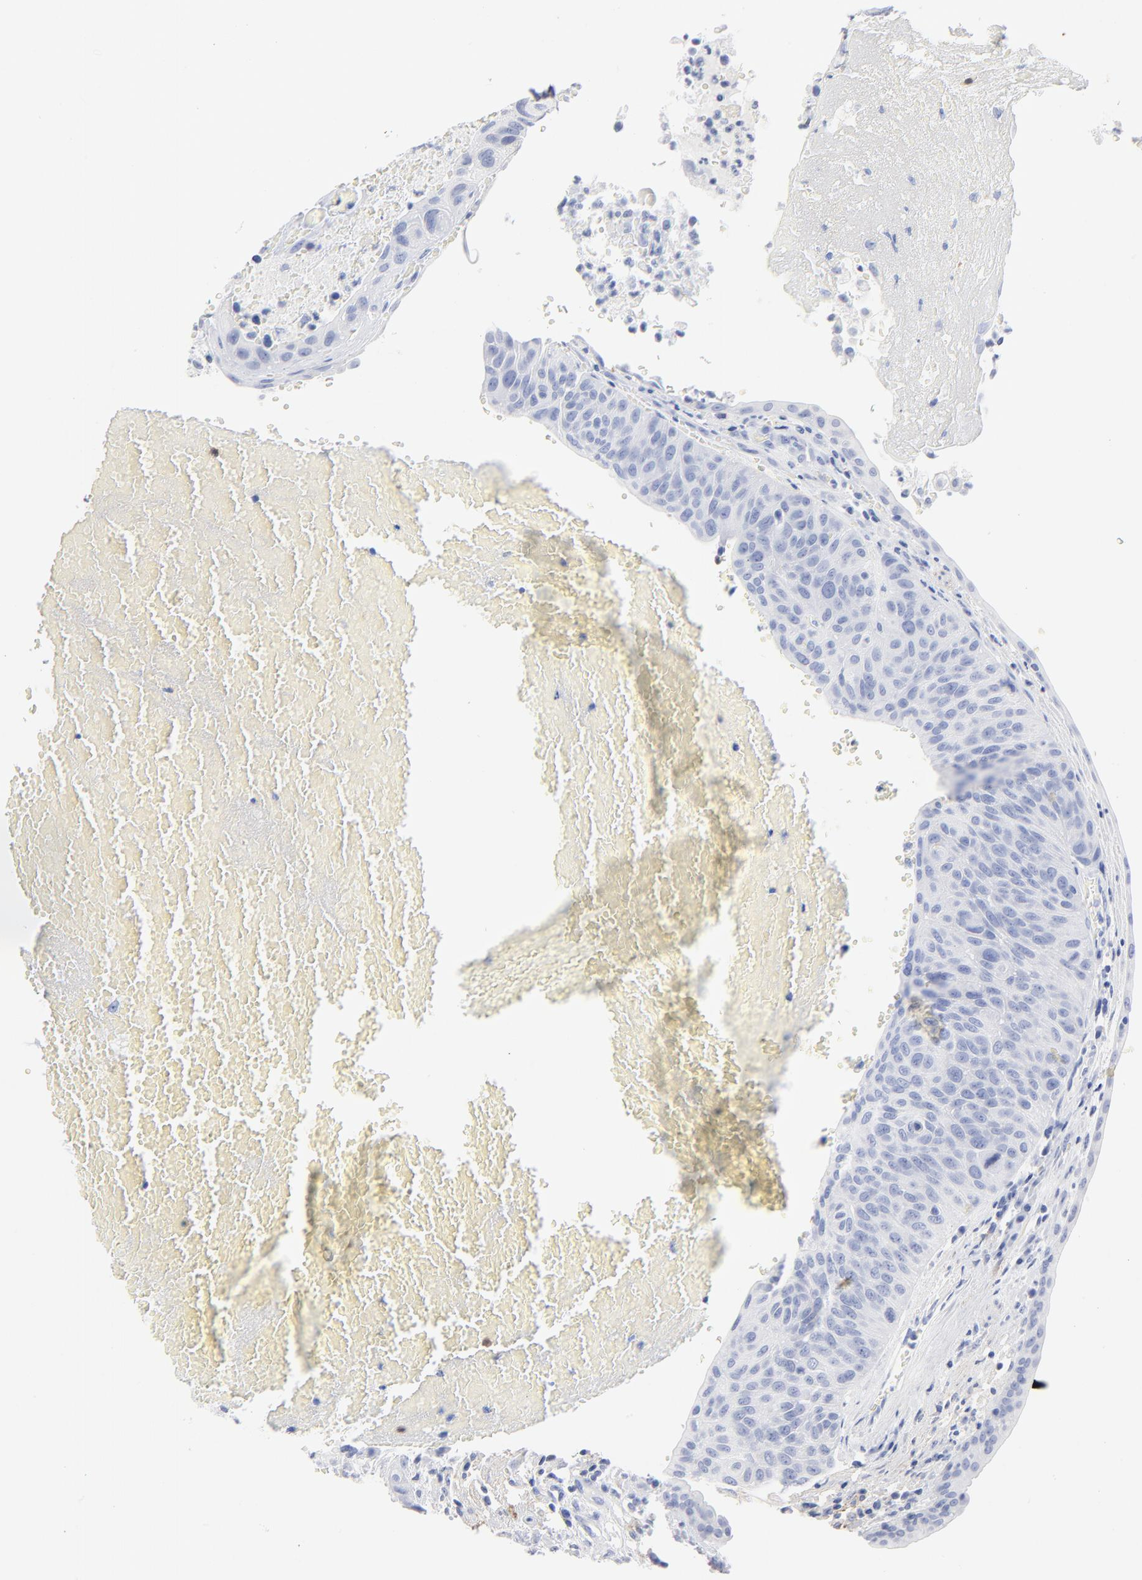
{"staining": {"intensity": "negative", "quantity": "none", "location": "none"}, "tissue": "urothelial cancer", "cell_type": "Tumor cells", "image_type": "cancer", "snomed": [{"axis": "morphology", "description": "Urothelial carcinoma, High grade"}, {"axis": "topography", "description": "Urinary bladder"}], "caption": "This photomicrograph is of urothelial carcinoma (high-grade) stained with immunohistochemistry to label a protein in brown with the nuclei are counter-stained blue. There is no staining in tumor cells.", "gene": "AGTR1", "patient": {"sex": "male", "age": 66}}